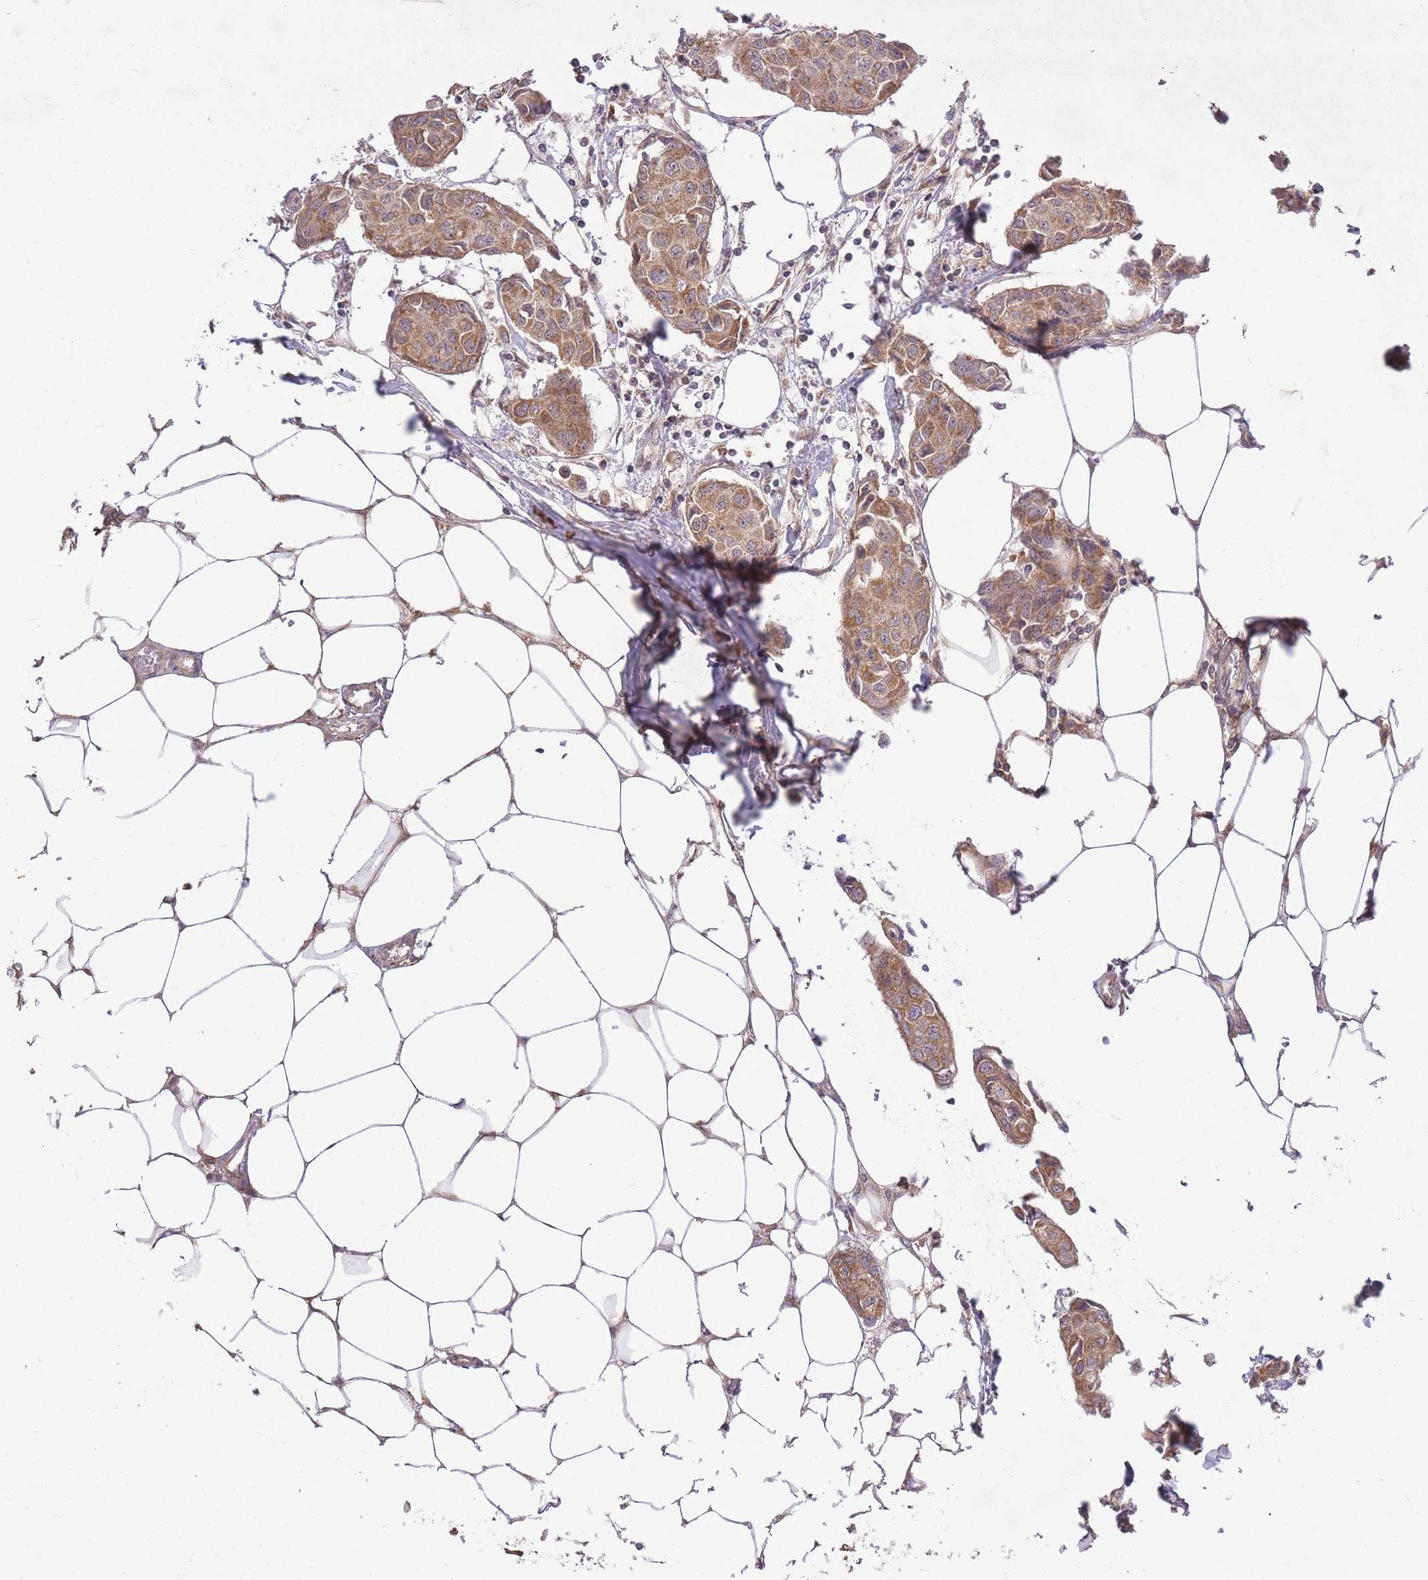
{"staining": {"intensity": "moderate", "quantity": ">75%", "location": "cytoplasmic/membranous"}, "tissue": "breast cancer", "cell_type": "Tumor cells", "image_type": "cancer", "snomed": [{"axis": "morphology", "description": "Duct carcinoma"}, {"axis": "topography", "description": "Breast"}, {"axis": "topography", "description": "Lymph node"}], "caption": "Protein staining demonstrates moderate cytoplasmic/membranous positivity in approximately >75% of tumor cells in breast invasive ductal carcinoma.", "gene": "ZNF391", "patient": {"sex": "female", "age": 80}}